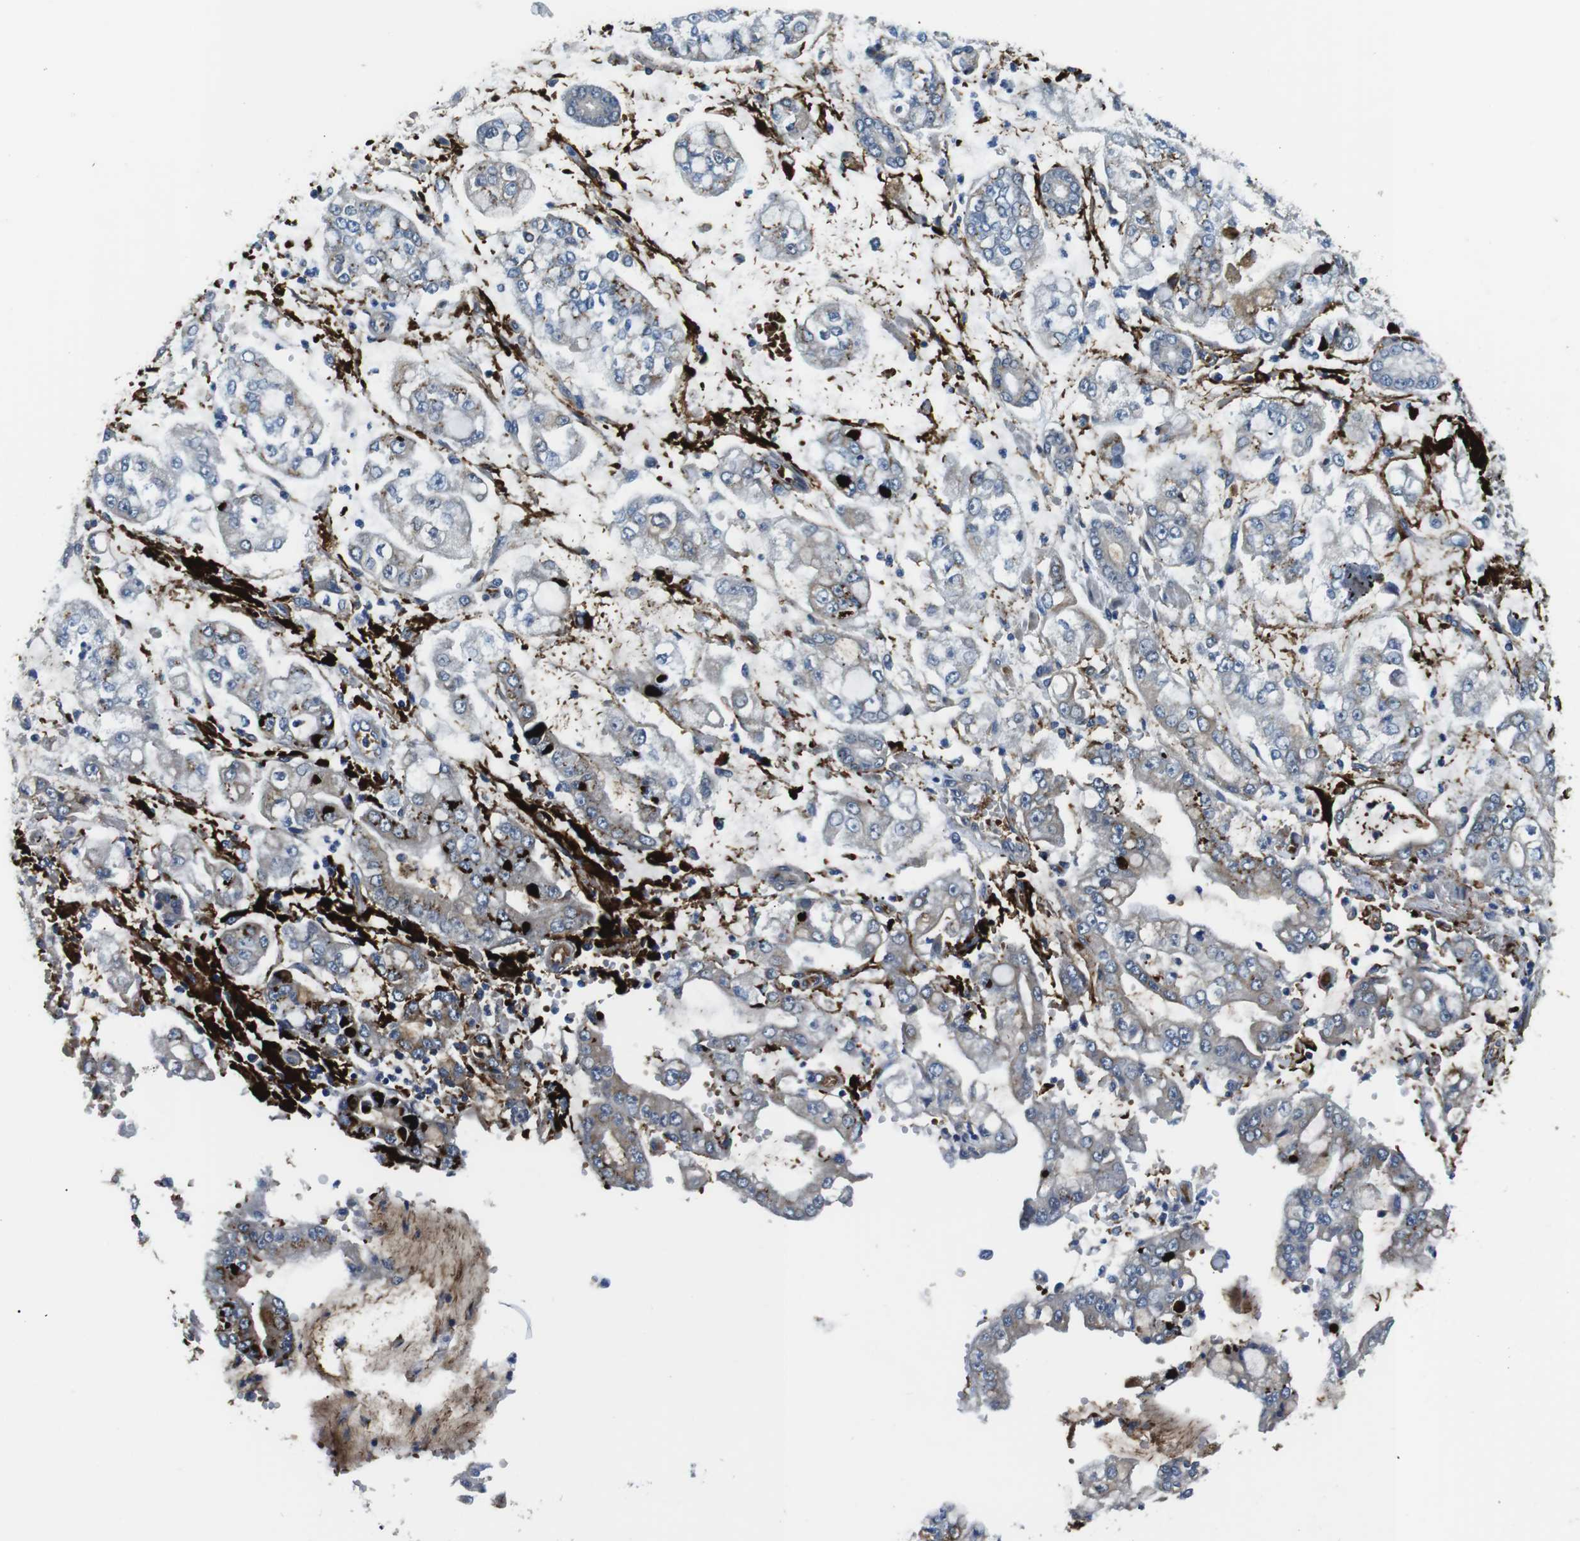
{"staining": {"intensity": "negative", "quantity": "none", "location": "none"}, "tissue": "stomach cancer", "cell_type": "Tumor cells", "image_type": "cancer", "snomed": [{"axis": "morphology", "description": "Adenocarcinoma, NOS"}, {"axis": "topography", "description": "Stomach"}], "caption": "There is no significant positivity in tumor cells of stomach adenocarcinoma. The staining was performed using DAB (3,3'-diaminobenzidine) to visualize the protein expression in brown, while the nuclei were stained in blue with hematoxylin (Magnification: 20x).", "gene": "WSCD1", "patient": {"sex": "male", "age": 76}}